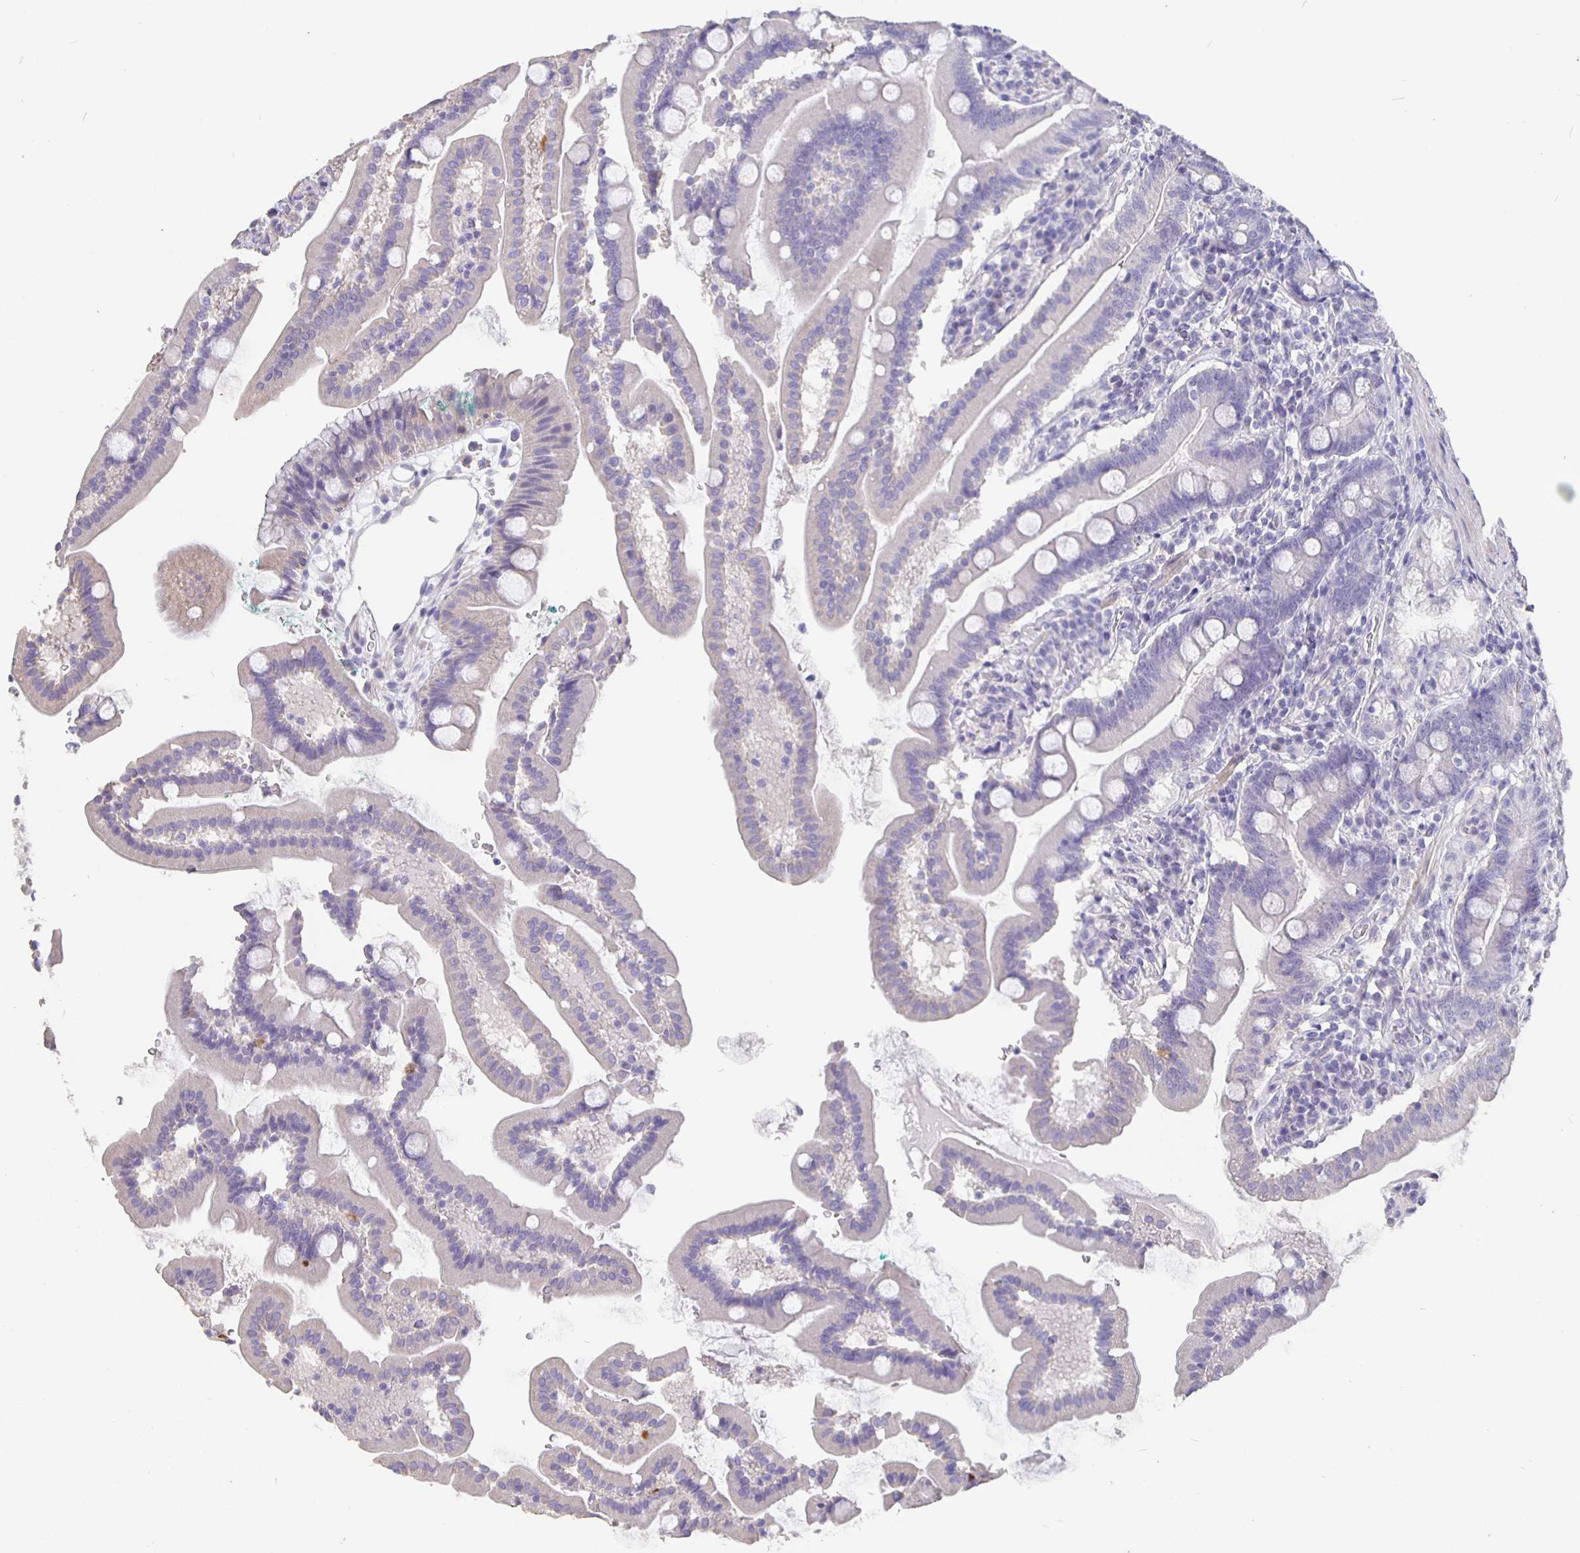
{"staining": {"intensity": "negative", "quantity": "none", "location": "none"}, "tissue": "duodenum", "cell_type": "Glandular cells", "image_type": "normal", "snomed": [{"axis": "morphology", "description": "Normal tissue, NOS"}, {"axis": "topography", "description": "Duodenum"}], "caption": "Immunohistochemistry (IHC) histopathology image of benign human duodenum stained for a protein (brown), which displays no expression in glandular cells. Nuclei are stained in blue.", "gene": "CFAP74", "patient": {"sex": "female", "age": 67}}